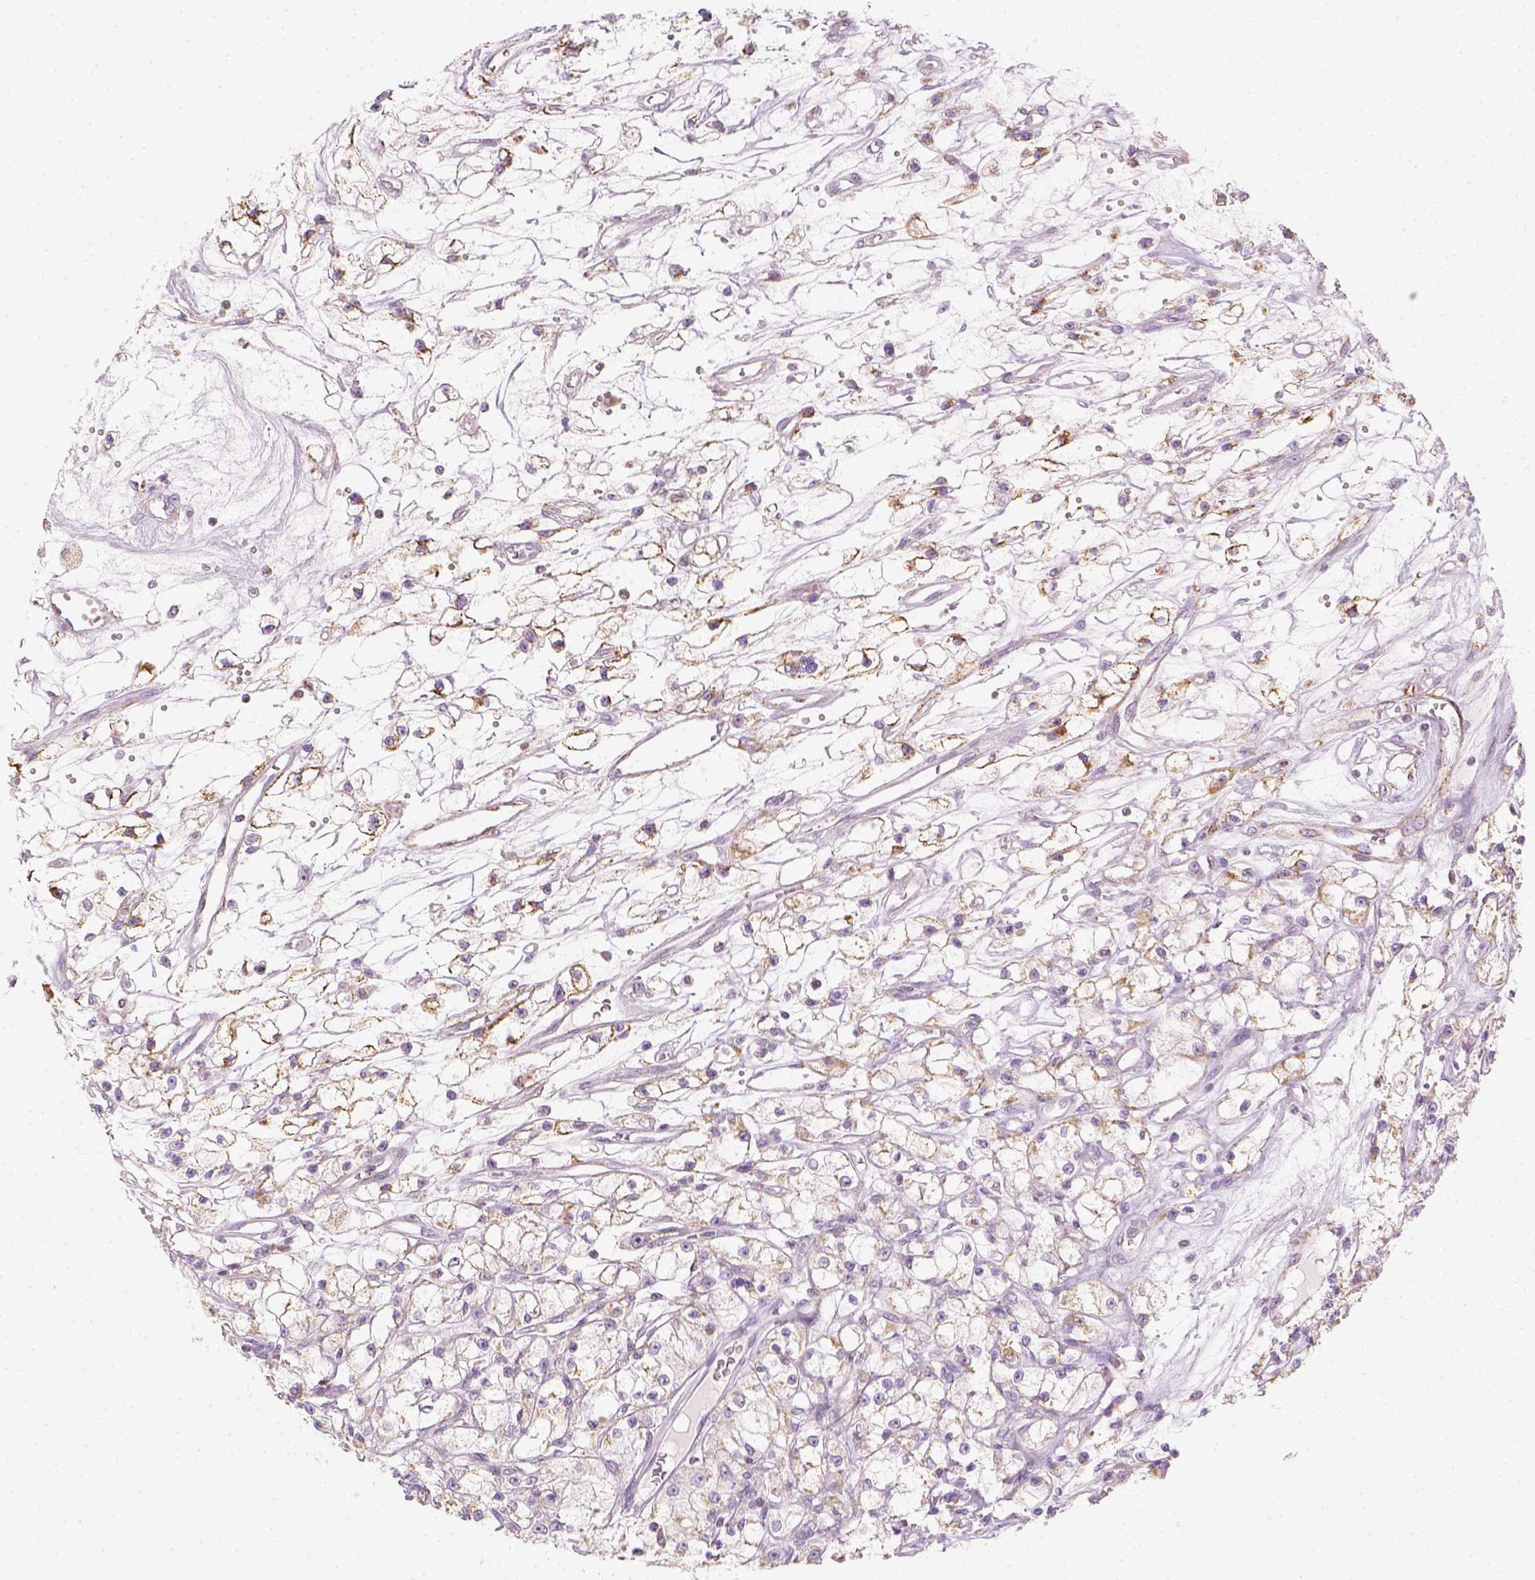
{"staining": {"intensity": "moderate", "quantity": ">75%", "location": "cytoplasmic/membranous"}, "tissue": "renal cancer", "cell_type": "Tumor cells", "image_type": "cancer", "snomed": [{"axis": "morphology", "description": "Adenocarcinoma, NOS"}, {"axis": "topography", "description": "Kidney"}], "caption": "The histopathology image reveals a brown stain indicating the presence of a protein in the cytoplasmic/membranous of tumor cells in renal cancer. The staining was performed using DAB to visualize the protein expression in brown, while the nuclei were stained in blue with hematoxylin (Magnification: 20x).", "gene": "LCA5", "patient": {"sex": "female", "age": 59}}